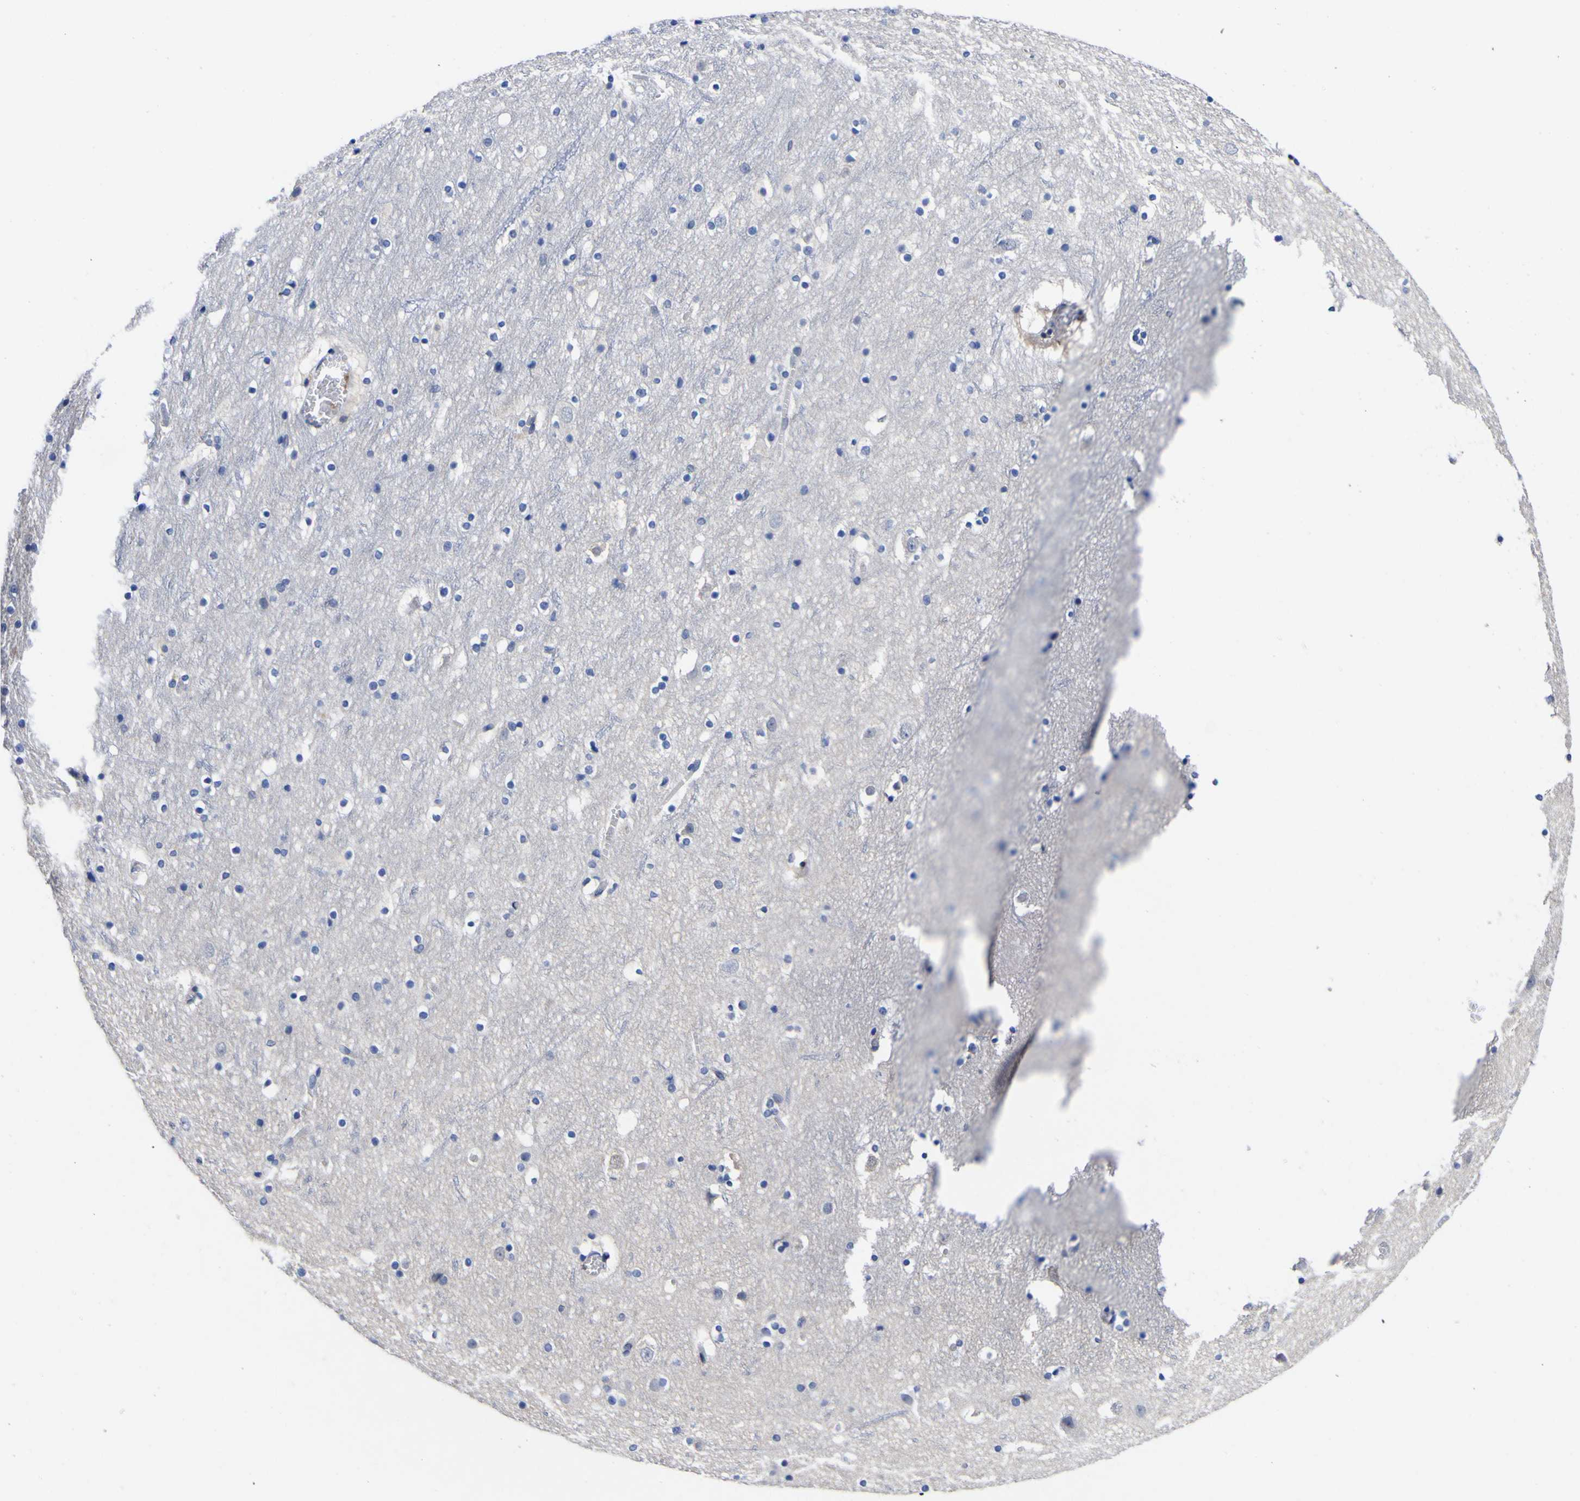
{"staining": {"intensity": "negative", "quantity": "none", "location": "none"}, "tissue": "cerebral cortex", "cell_type": "Endothelial cells", "image_type": "normal", "snomed": [{"axis": "morphology", "description": "Normal tissue, NOS"}, {"axis": "topography", "description": "Cerebral cortex"}], "caption": "This histopathology image is of unremarkable cerebral cortex stained with immunohistochemistry (IHC) to label a protein in brown with the nuclei are counter-stained blue. There is no positivity in endothelial cells.", "gene": "CASP6", "patient": {"sex": "male", "age": 45}}